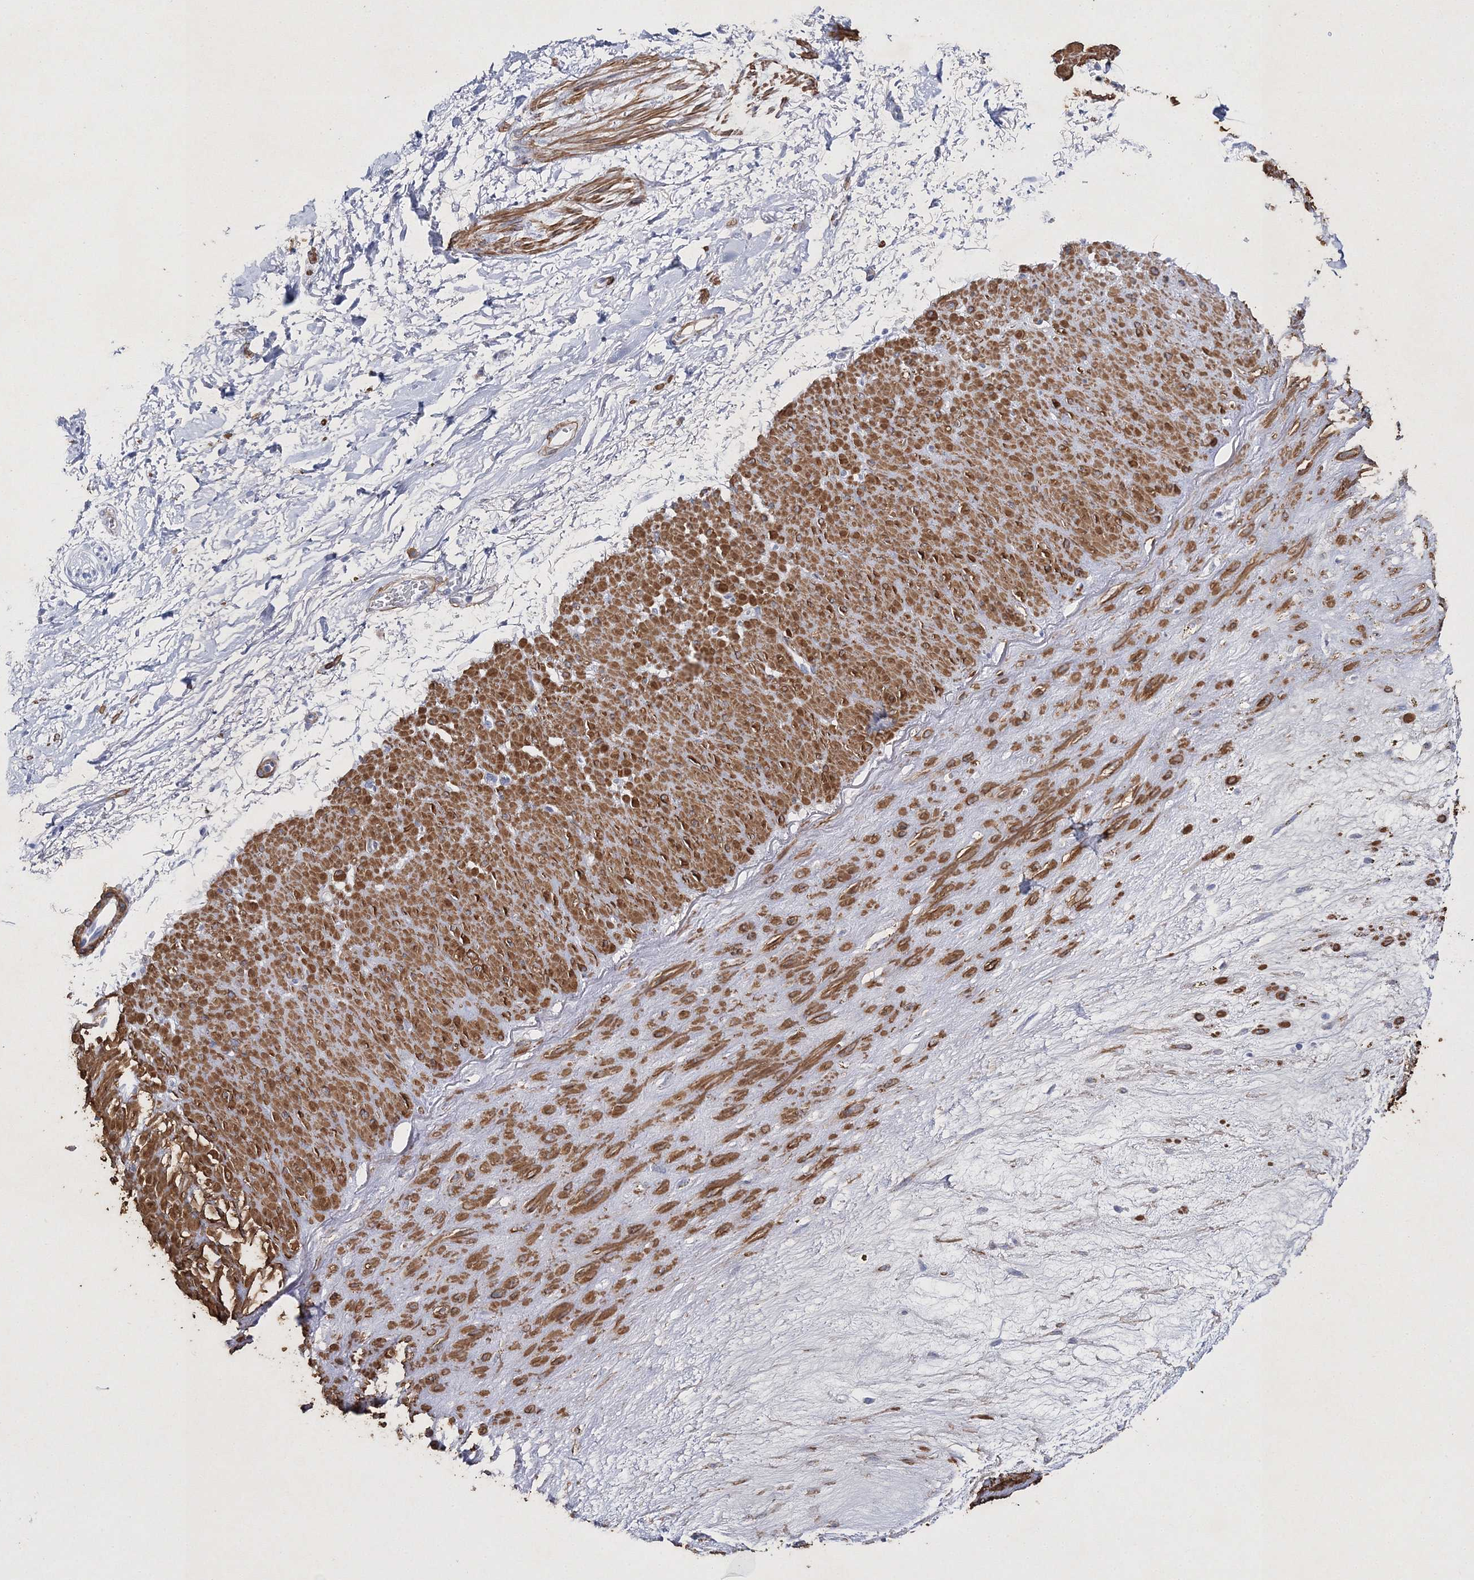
{"staining": {"intensity": "negative", "quantity": "none", "location": "none"}, "tissue": "adipose tissue", "cell_type": "Adipocytes", "image_type": "normal", "snomed": [{"axis": "morphology", "description": "Normal tissue, NOS"}, {"axis": "topography", "description": "Soft tissue"}], "caption": "DAB immunohistochemical staining of unremarkable adipose tissue displays no significant expression in adipocytes. (Stains: DAB IHC with hematoxylin counter stain, Microscopy: brightfield microscopy at high magnification).", "gene": "RTN2", "patient": {"sex": "male", "age": 72}}